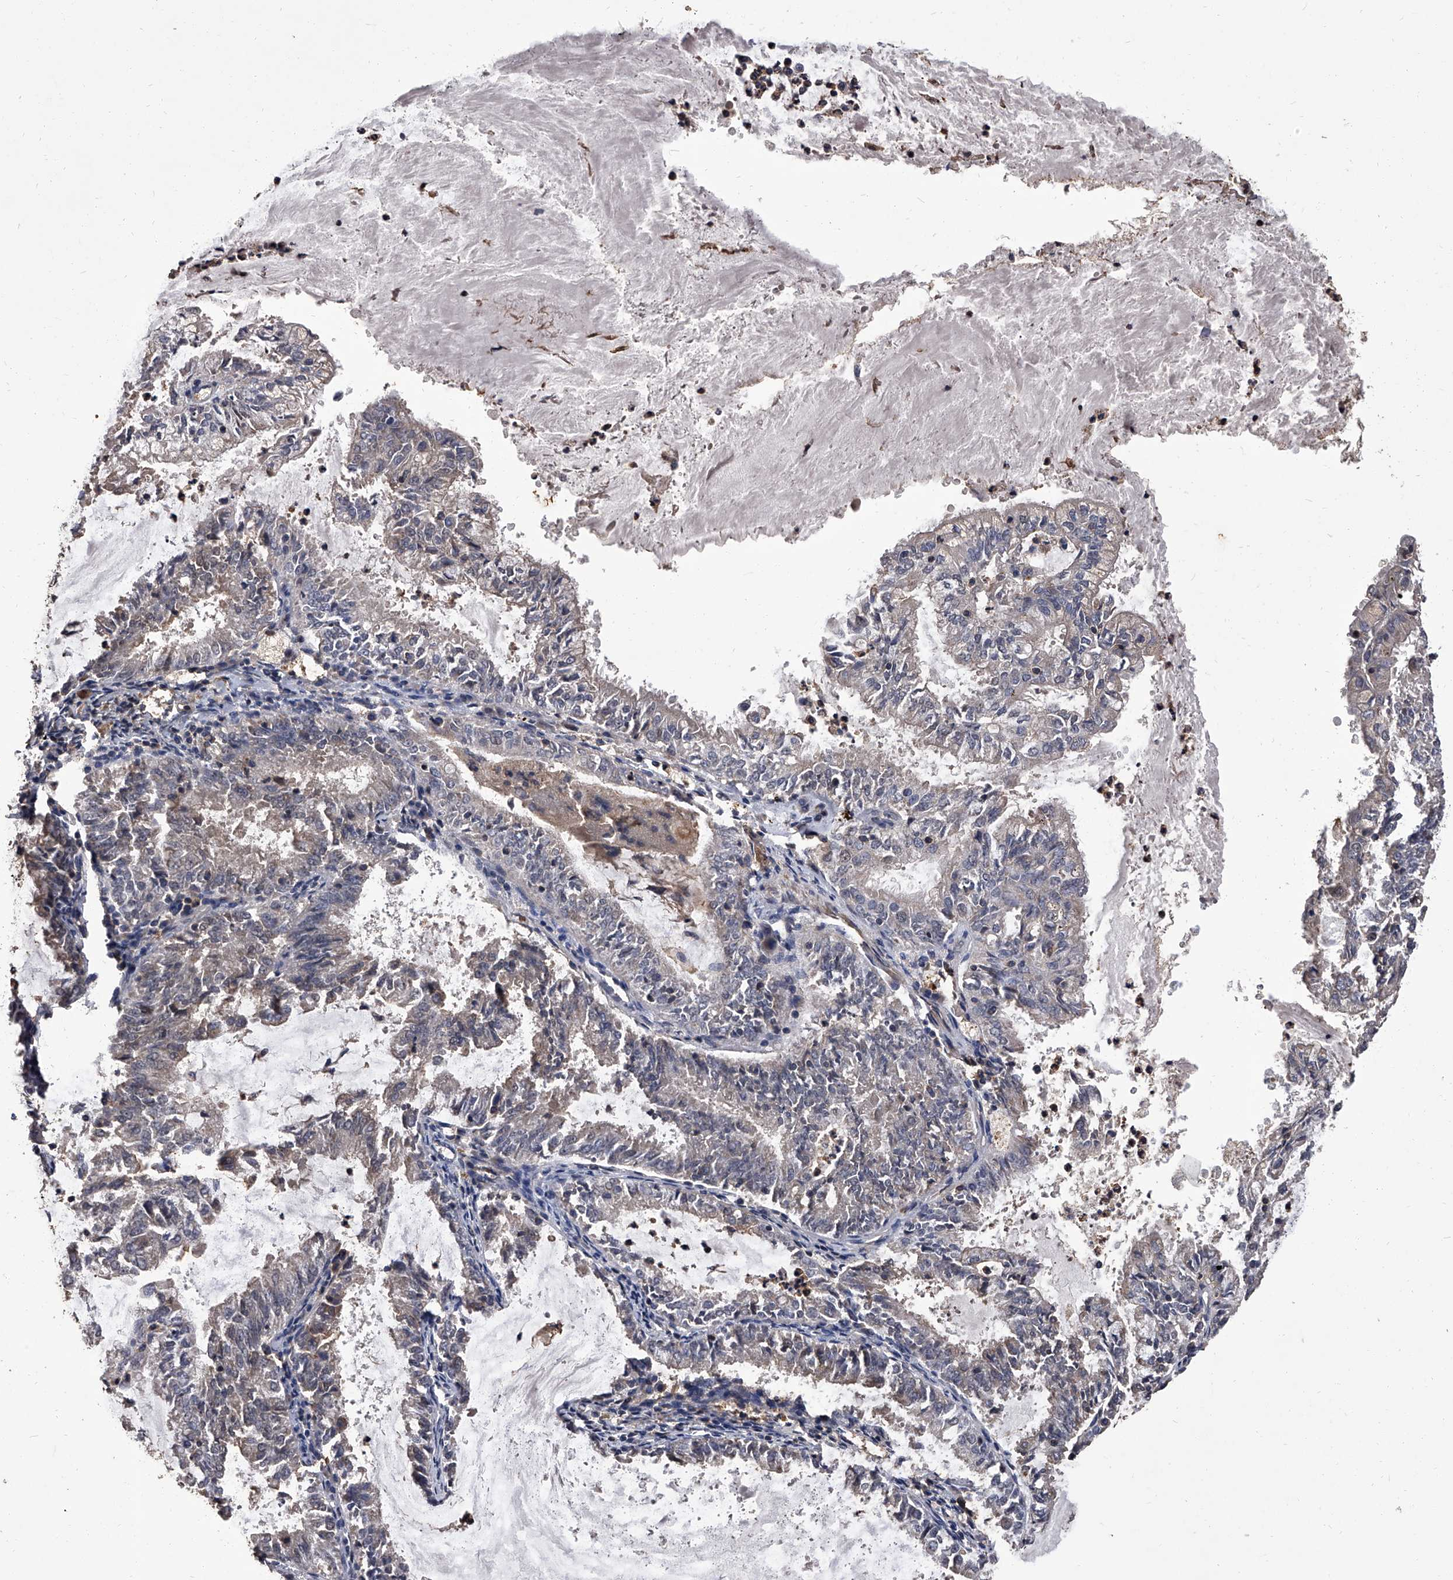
{"staining": {"intensity": "negative", "quantity": "none", "location": "none"}, "tissue": "endometrial cancer", "cell_type": "Tumor cells", "image_type": "cancer", "snomed": [{"axis": "morphology", "description": "Adenocarcinoma, NOS"}, {"axis": "topography", "description": "Endometrium"}], "caption": "This micrograph is of endometrial cancer stained with IHC to label a protein in brown with the nuclei are counter-stained blue. There is no positivity in tumor cells.", "gene": "STK36", "patient": {"sex": "female", "age": 57}}